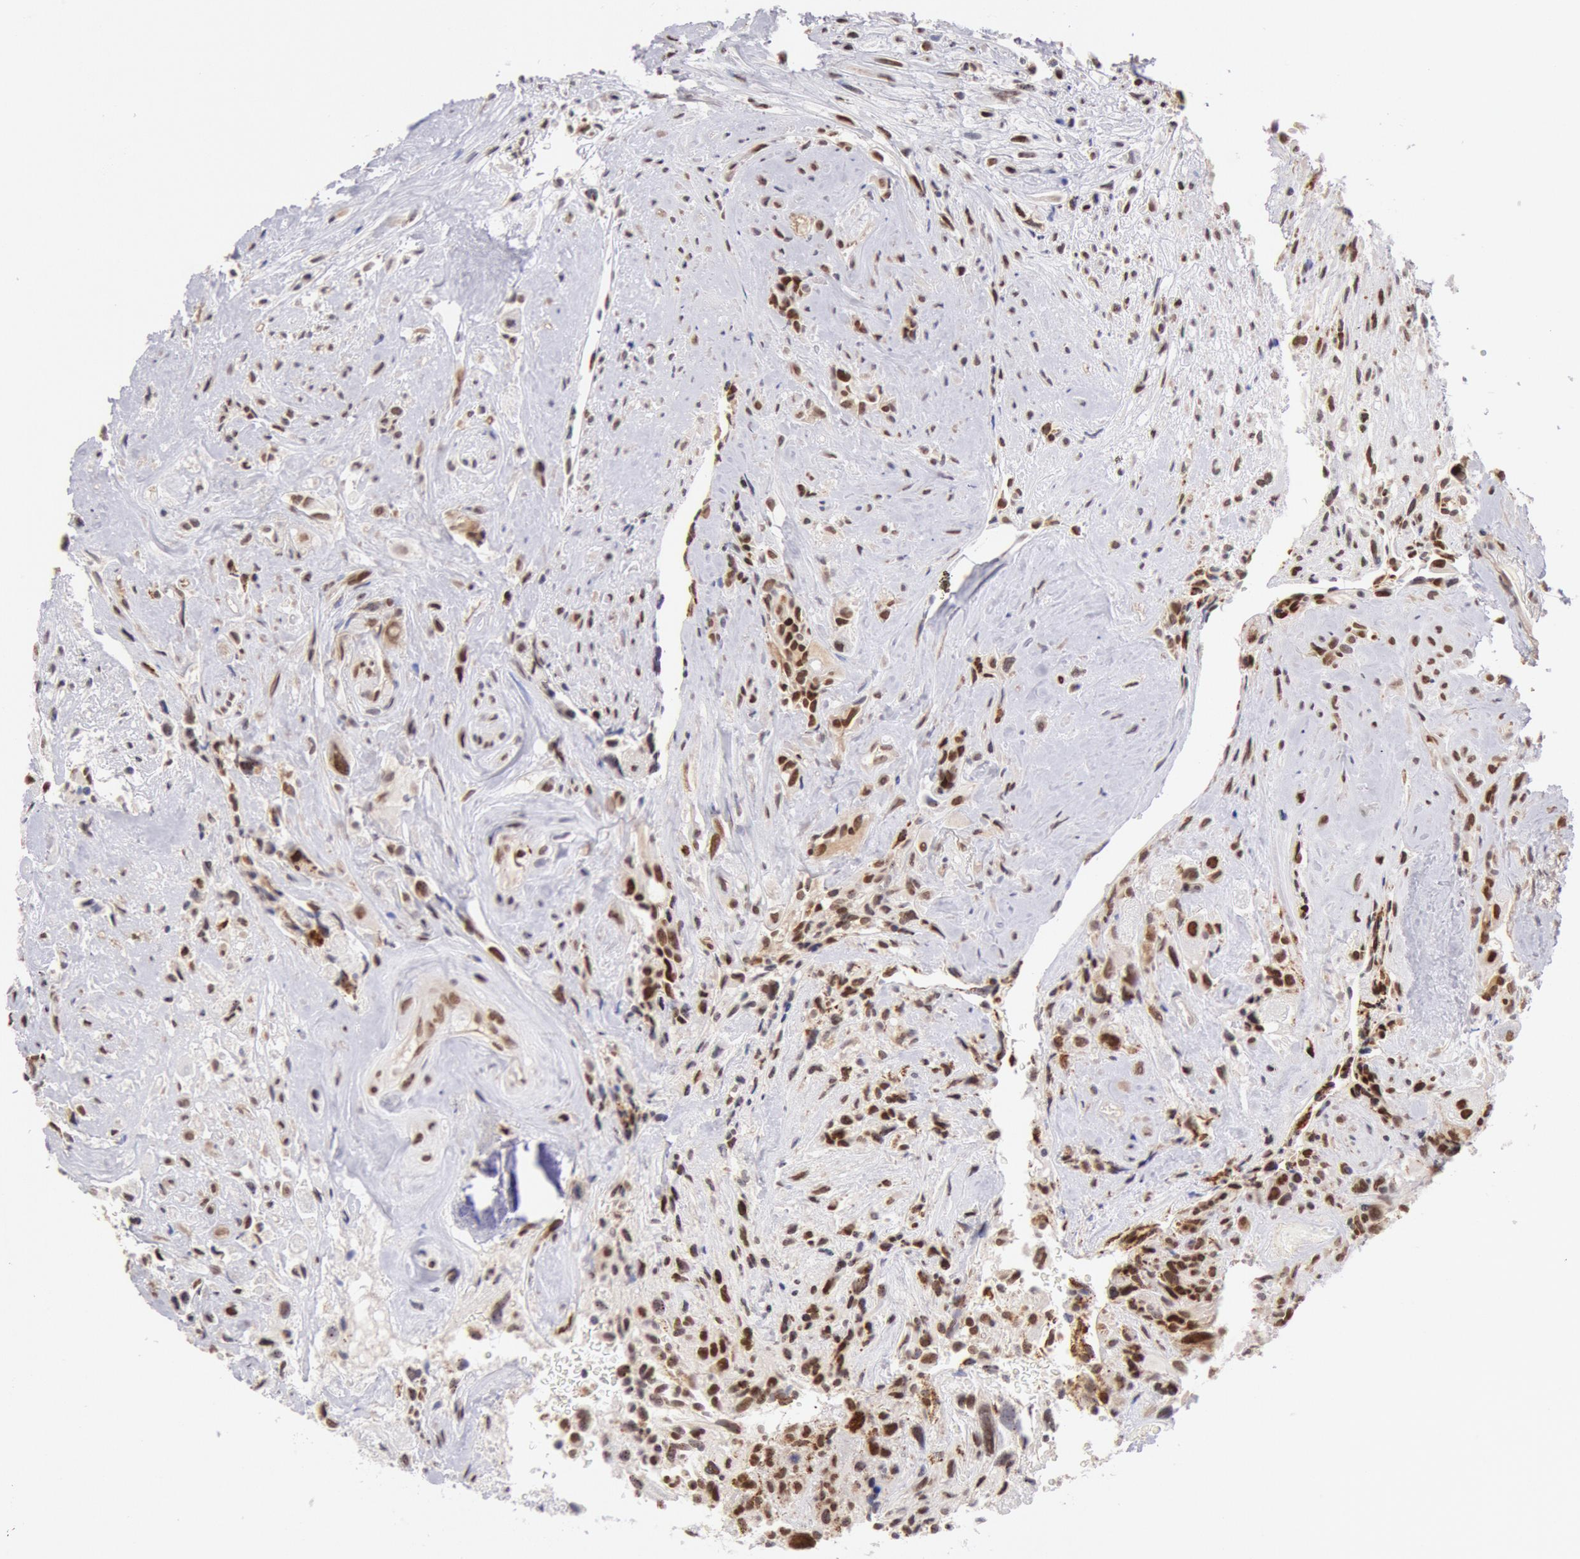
{"staining": {"intensity": "moderate", "quantity": "25%-75%", "location": "nuclear"}, "tissue": "glioma", "cell_type": "Tumor cells", "image_type": "cancer", "snomed": [{"axis": "morphology", "description": "Glioma, malignant, High grade"}, {"axis": "topography", "description": "Brain"}], "caption": "An image of glioma stained for a protein shows moderate nuclear brown staining in tumor cells. (Stains: DAB in brown, nuclei in blue, Microscopy: brightfield microscopy at high magnification).", "gene": "CDKN2B", "patient": {"sex": "male", "age": 48}}